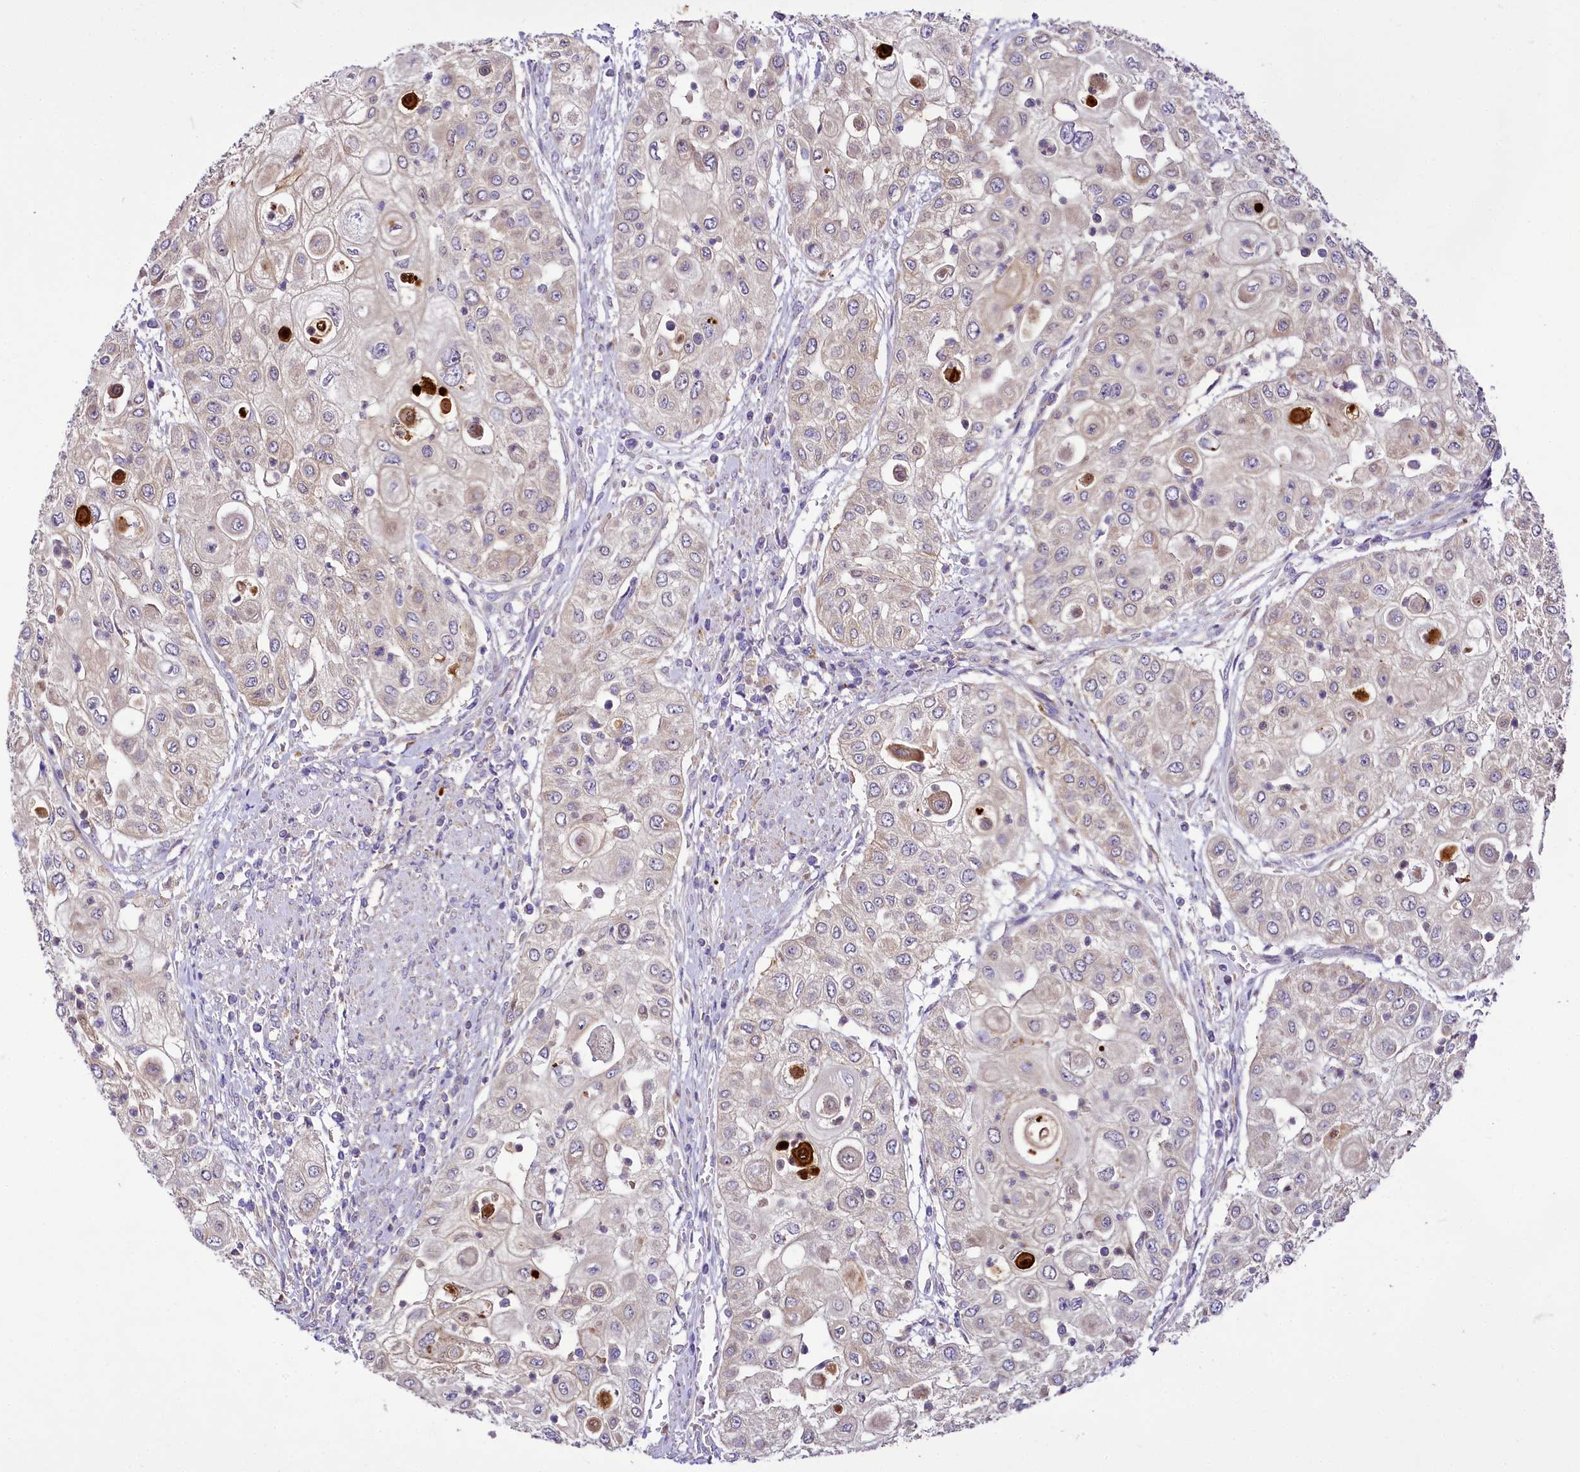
{"staining": {"intensity": "negative", "quantity": "none", "location": "none"}, "tissue": "urothelial cancer", "cell_type": "Tumor cells", "image_type": "cancer", "snomed": [{"axis": "morphology", "description": "Urothelial carcinoma, High grade"}, {"axis": "topography", "description": "Urinary bladder"}], "caption": "Urothelial cancer was stained to show a protein in brown. There is no significant staining in tumor cells.", "gene": "ZC3H12C", "patient": {"sex": "female", "age": 79}}